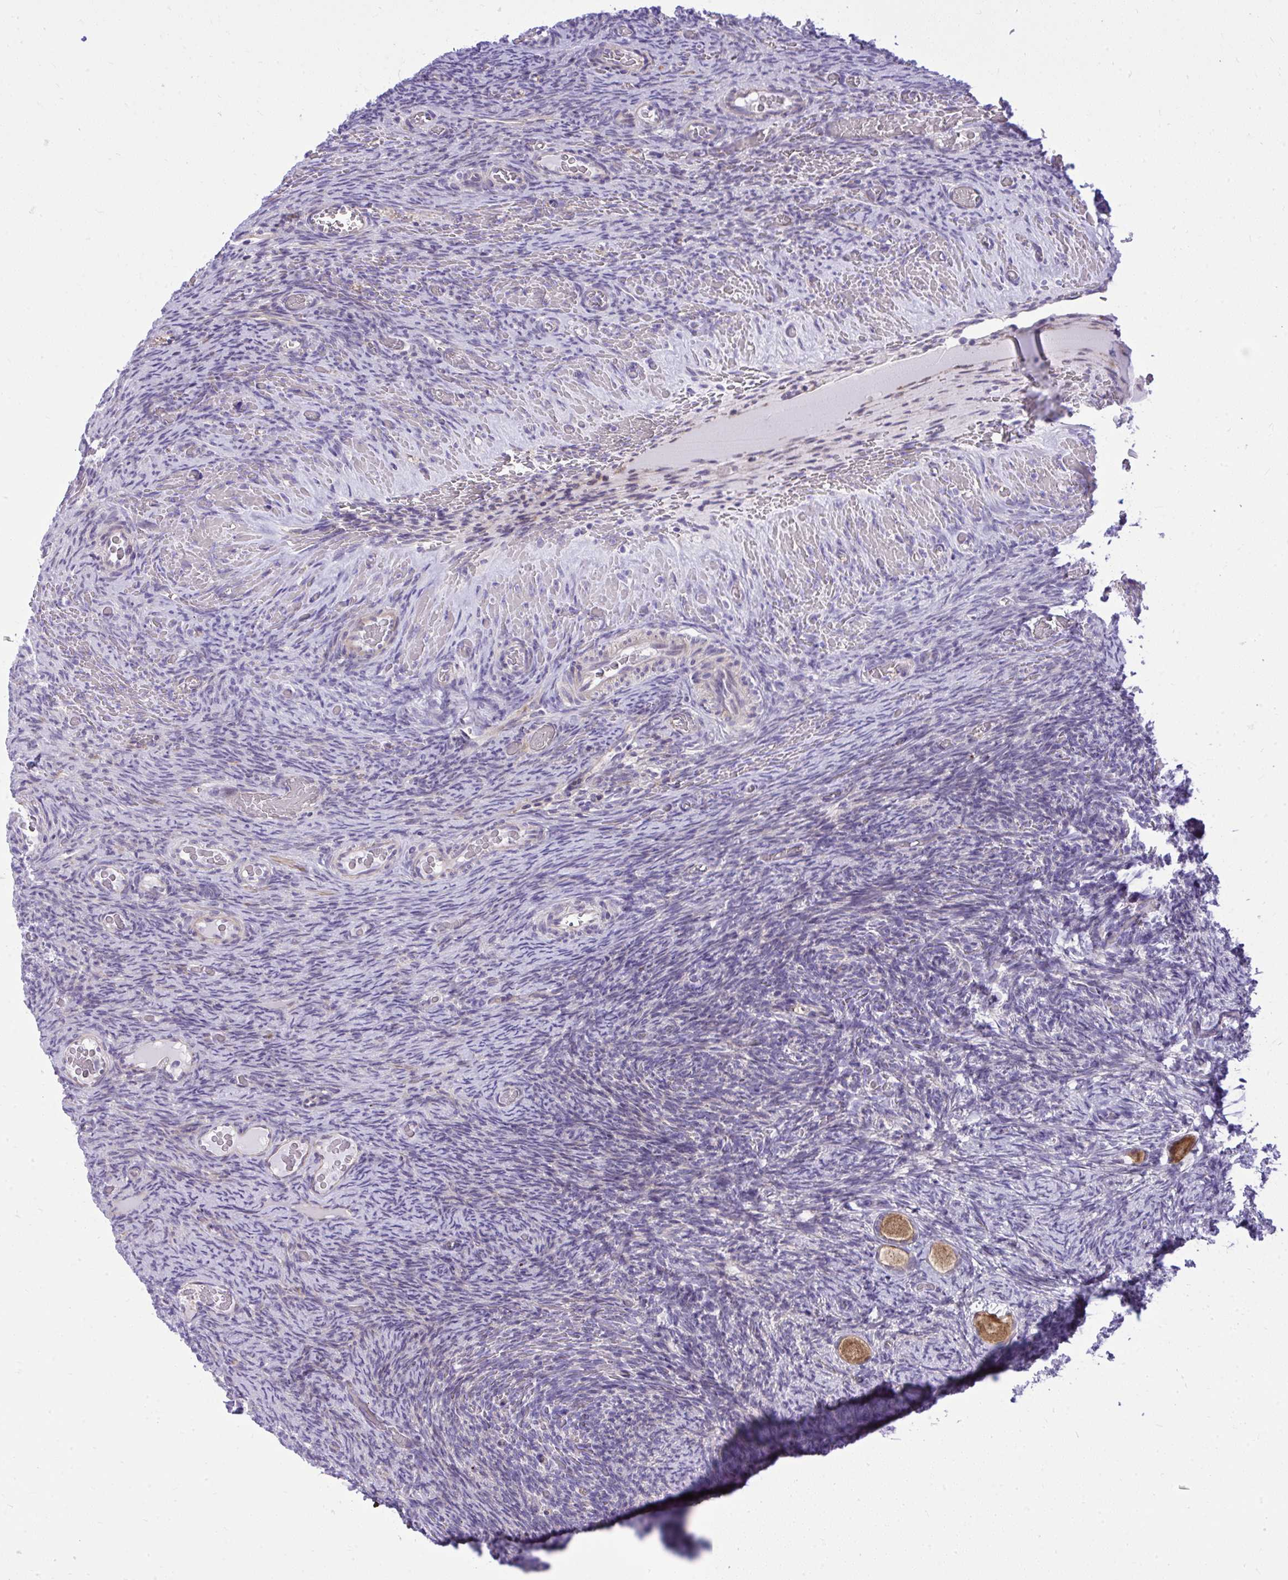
{"staining": {"intensity": "moderate", "quantity": ">75%", "location": "cytoplasmic/membranous"}, "tissue": "ovary", "cell_type": "Follicle cells", "image_type": "normal", "snomed": [{"axis": "morphology", "description": "Normal tissue, NOS"}, {"axis": "topography", "description": "Ovary"}], "caption": "A histopathology image showing moderate cytoplasmic/membranous staining in approximately >75% of follicle cells in benign ovary, as visualized by brown immunohistochemical staining.", "gene": "GRK4", "patient": {"sex": "female", "age": 34}}